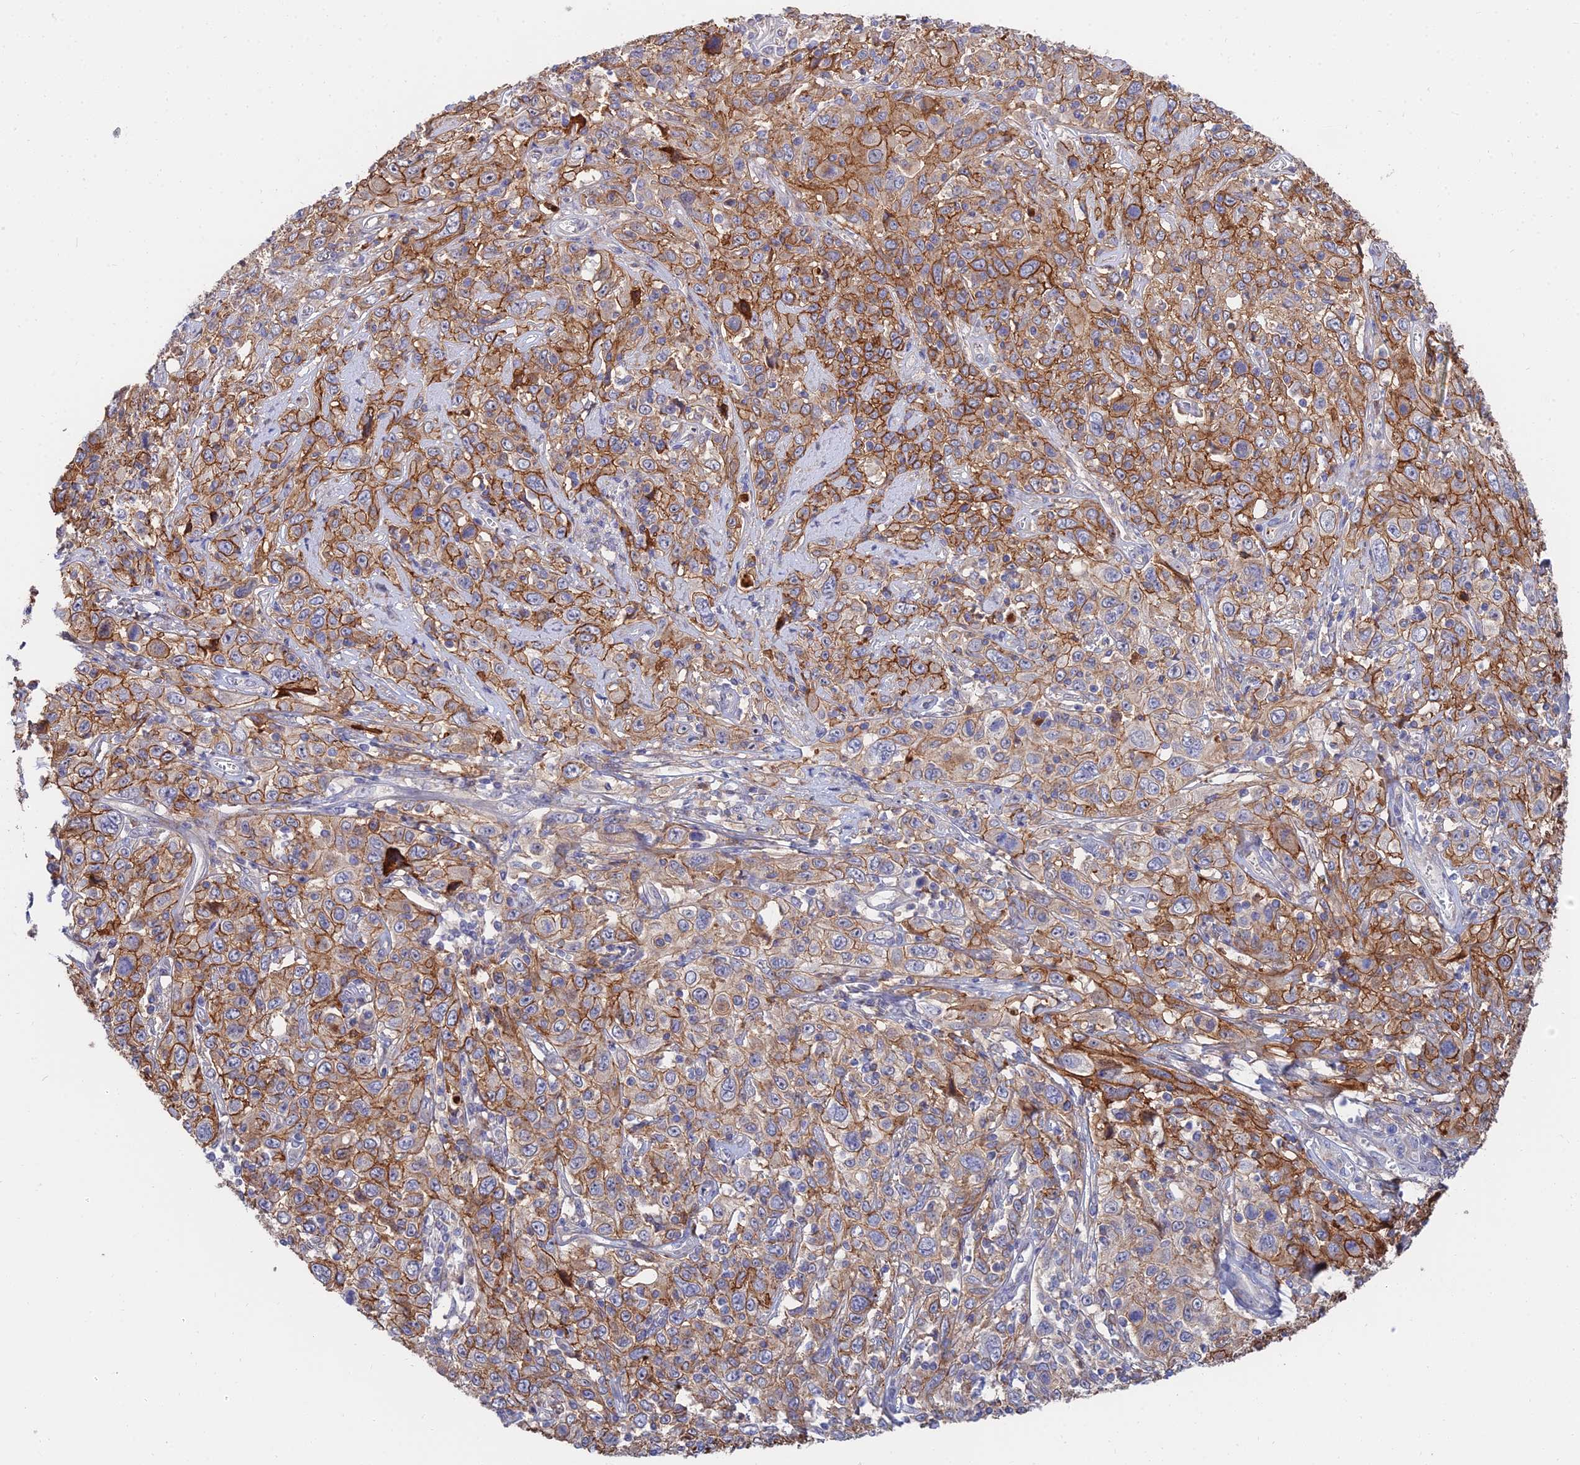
{"staining": {"intensity": "moderate", "quantity": ">75%", "location": "cytoplasmic/membranous"}, "tissue": "cervical cancer", "cell_type": "Tumor cells", "image_type": "cancer", "snomed": [{"axis": "morphology", "description": "Squamous cell carcinoma, NOS"}, {"axis": "topography", "description": "Cervix"}], "caption": "The immunohistochemical stain labels moderate cytoplasmic/membranous positivity in tumor cells of squamous cell carcinoma (cervical) tissue.", "gene": "TRIM43B", "patient": {"sex": "female", "age": 46}}